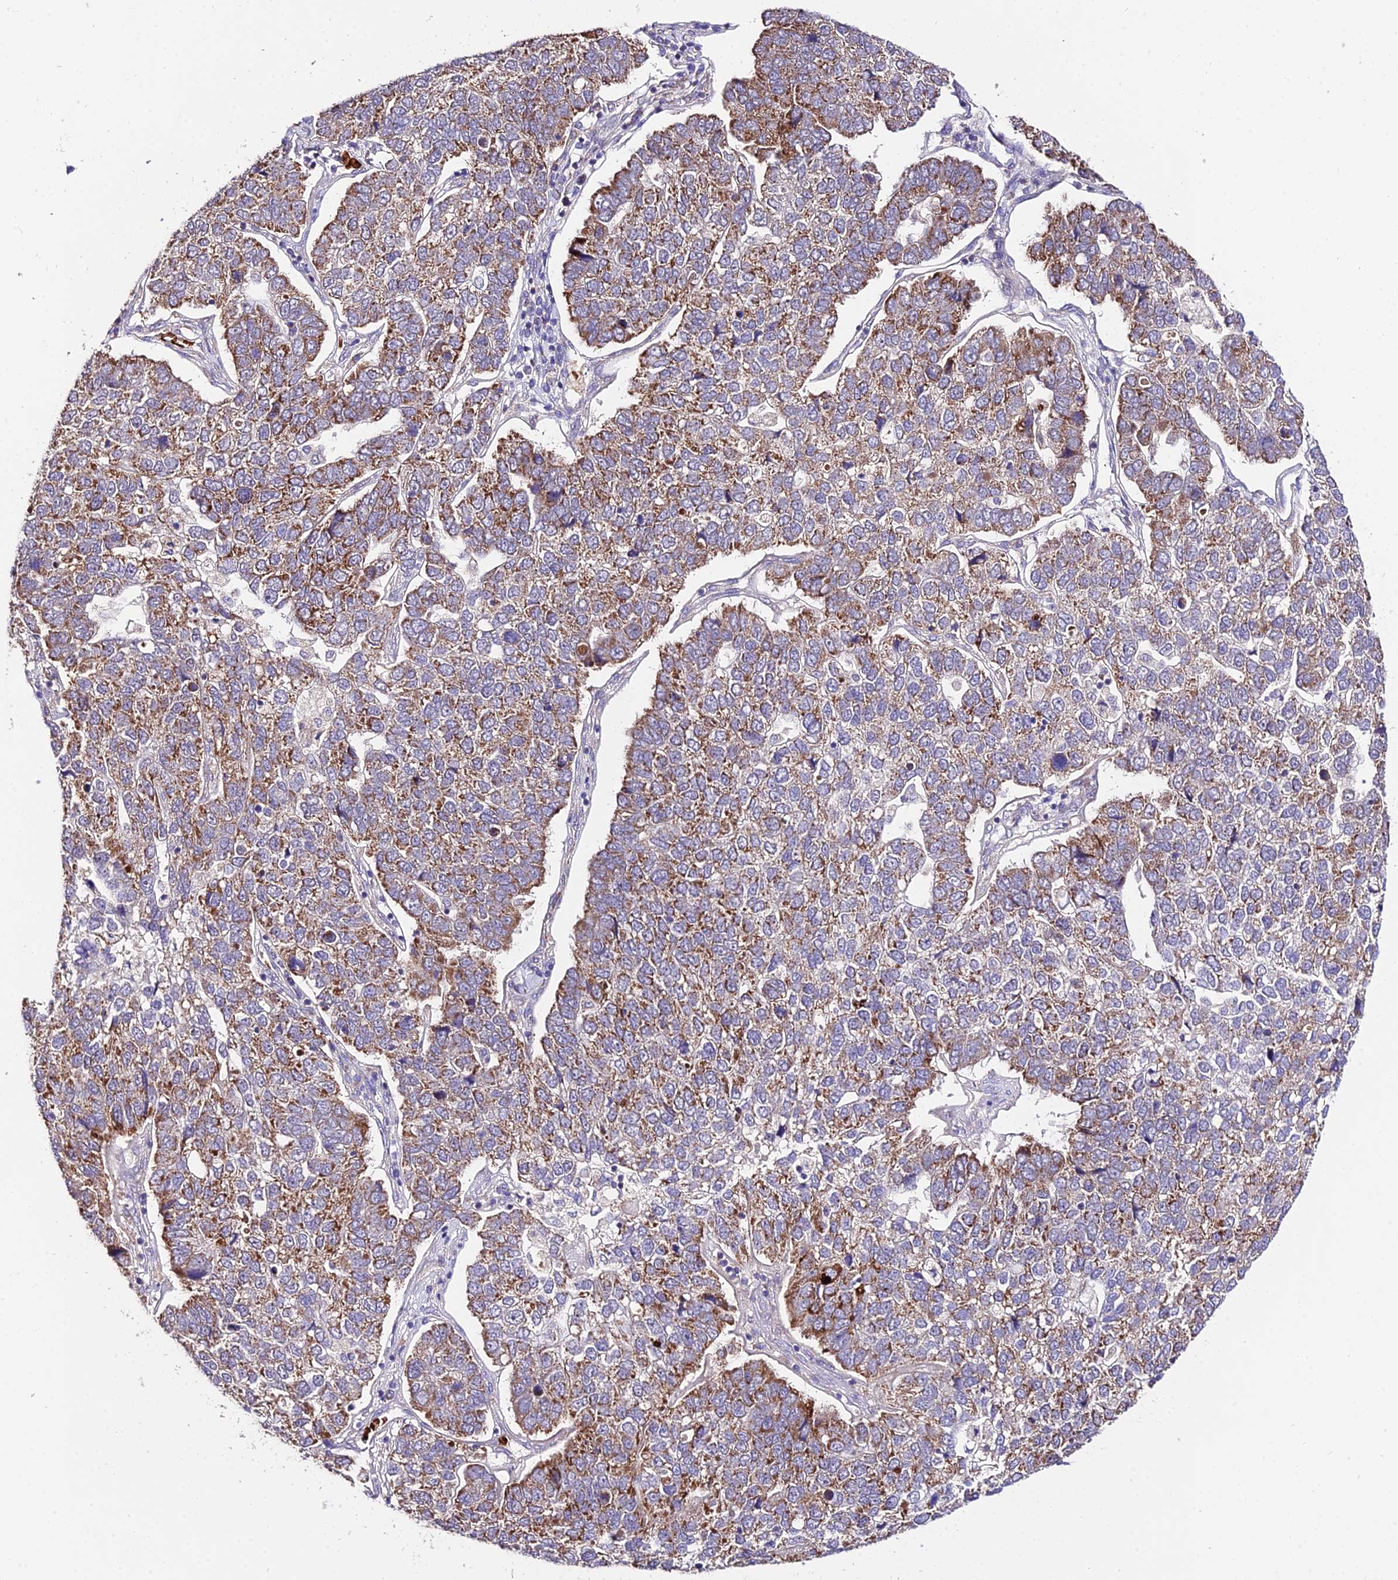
{"staining": {"intensity": "moderate", "quantity": "25%-75%", "location": "cytoplasmic/membranous"}, "tissue": "pancreatic cancer", "cell_type": "Tumor cells", "image_type": "cancer", "snomed": [{"axis": "morphology", "description": "Adenocarcinoma, NOS"}, {"axis": "topography", "description": "Pancreas"}], "caption": "Protein staining demonstrates moderate cytoplasmic/membranous staining in approximately 25%-75% of tumor cells in pancreatic cancer.", "gene": "WDR5B", "patient": {"sex": "female", "age": 61}}